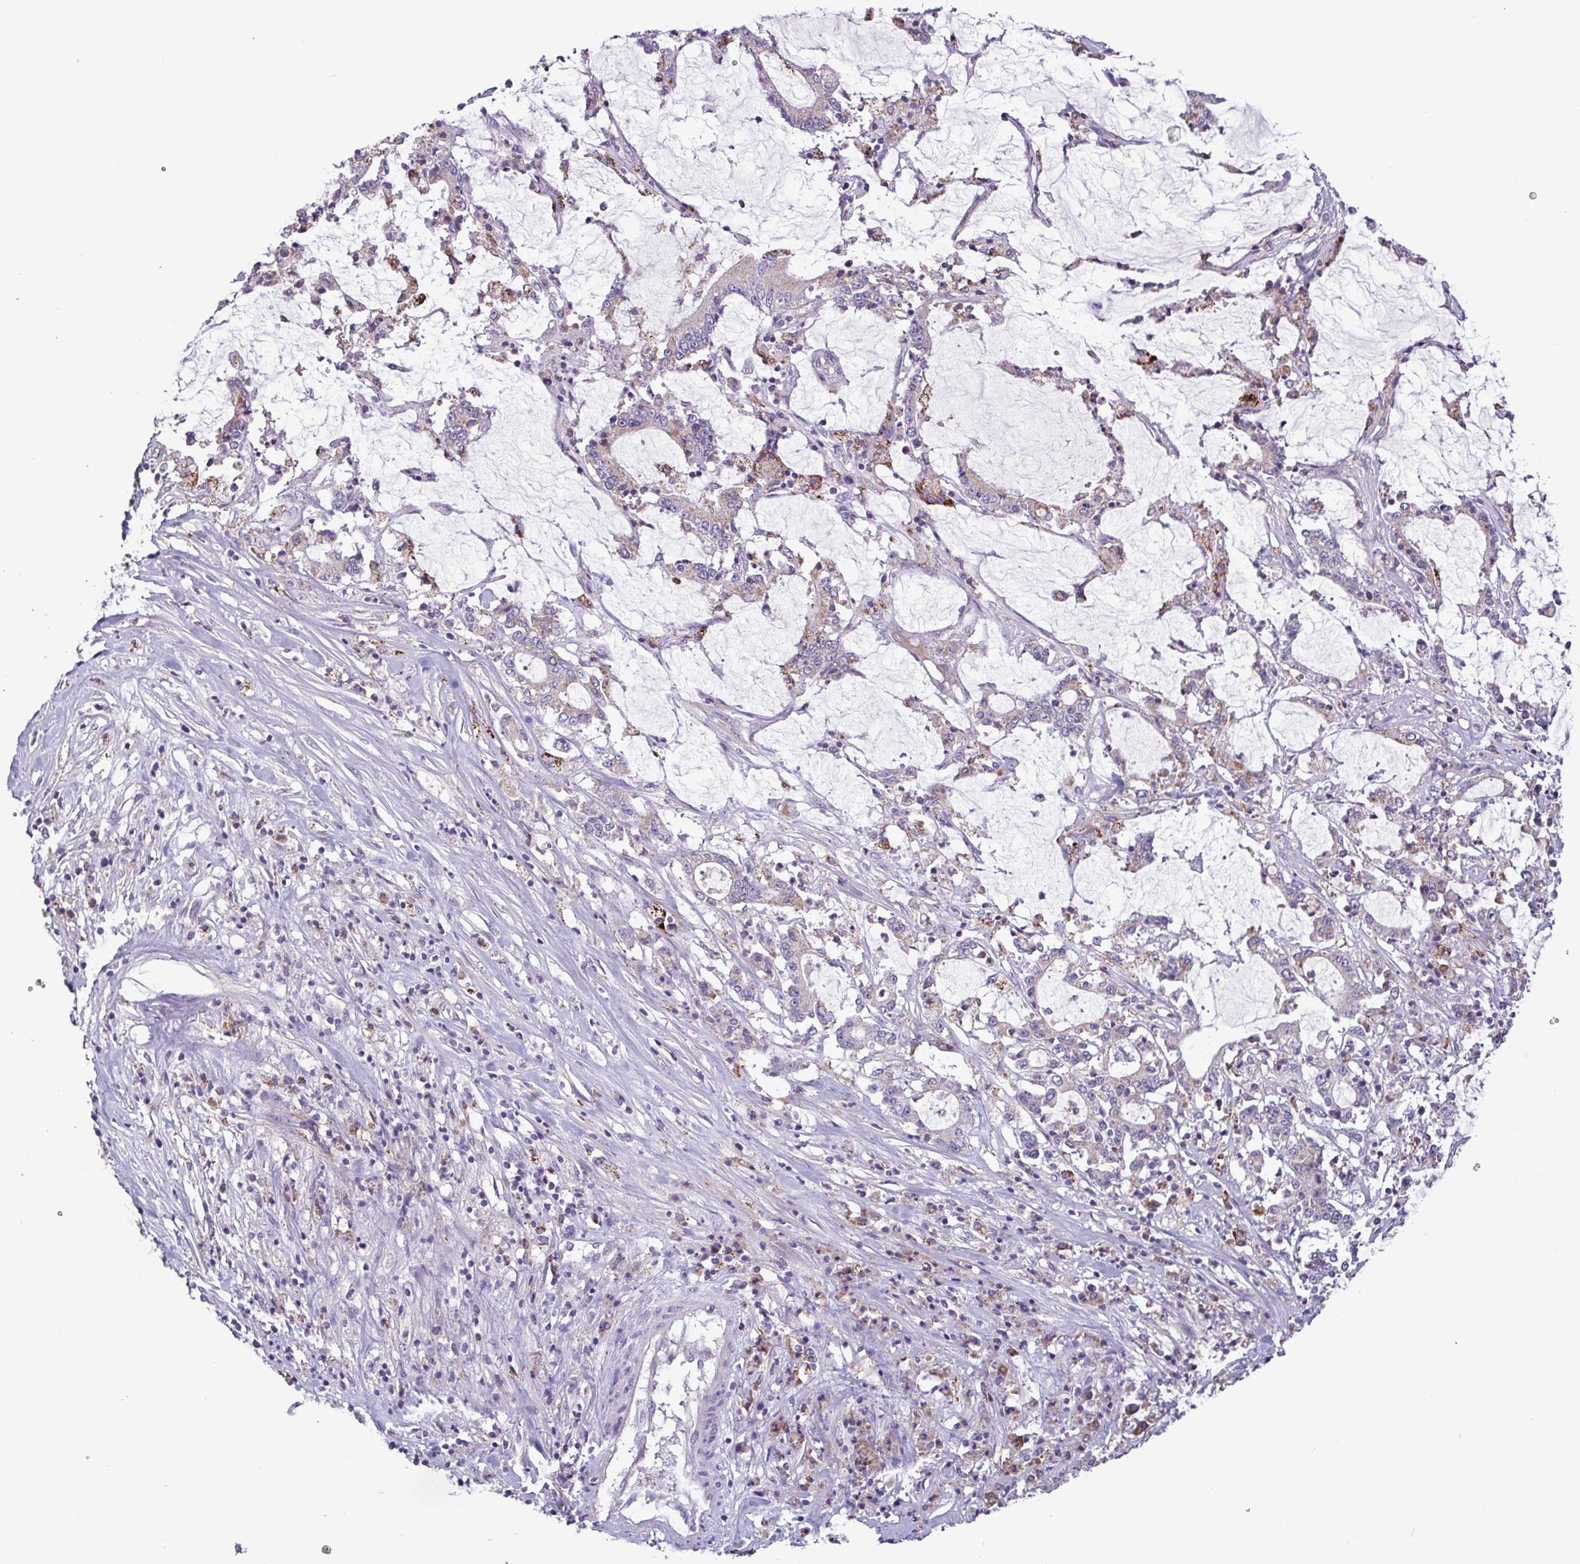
{"staining": {"intensity": "weak", "quantity": "<25%", "location": "cytoplasmic/membranous"}, "tissue": "stomach cancer", "cell_type": "Tumor cells", "image_type": "cancer", "snomed": [{"axis": "morphology", "description": "Adenocarcinoma, NOS"}, {"axis": "topography", "description": "Stomach, upper"}], "caption": "High power microscopy photomicrograph of an IHC histopathology image of stomach cancer (adenocarcinoma), revealing no significant expression in tumor cells. The staining was performed using DAB to visualize the protein expression in brown, while the nuclei were stained in blue with hematoxylin (Magnification: 20x).", "gene": "F13B", "patient": {"sex": "male", "age": 68}}